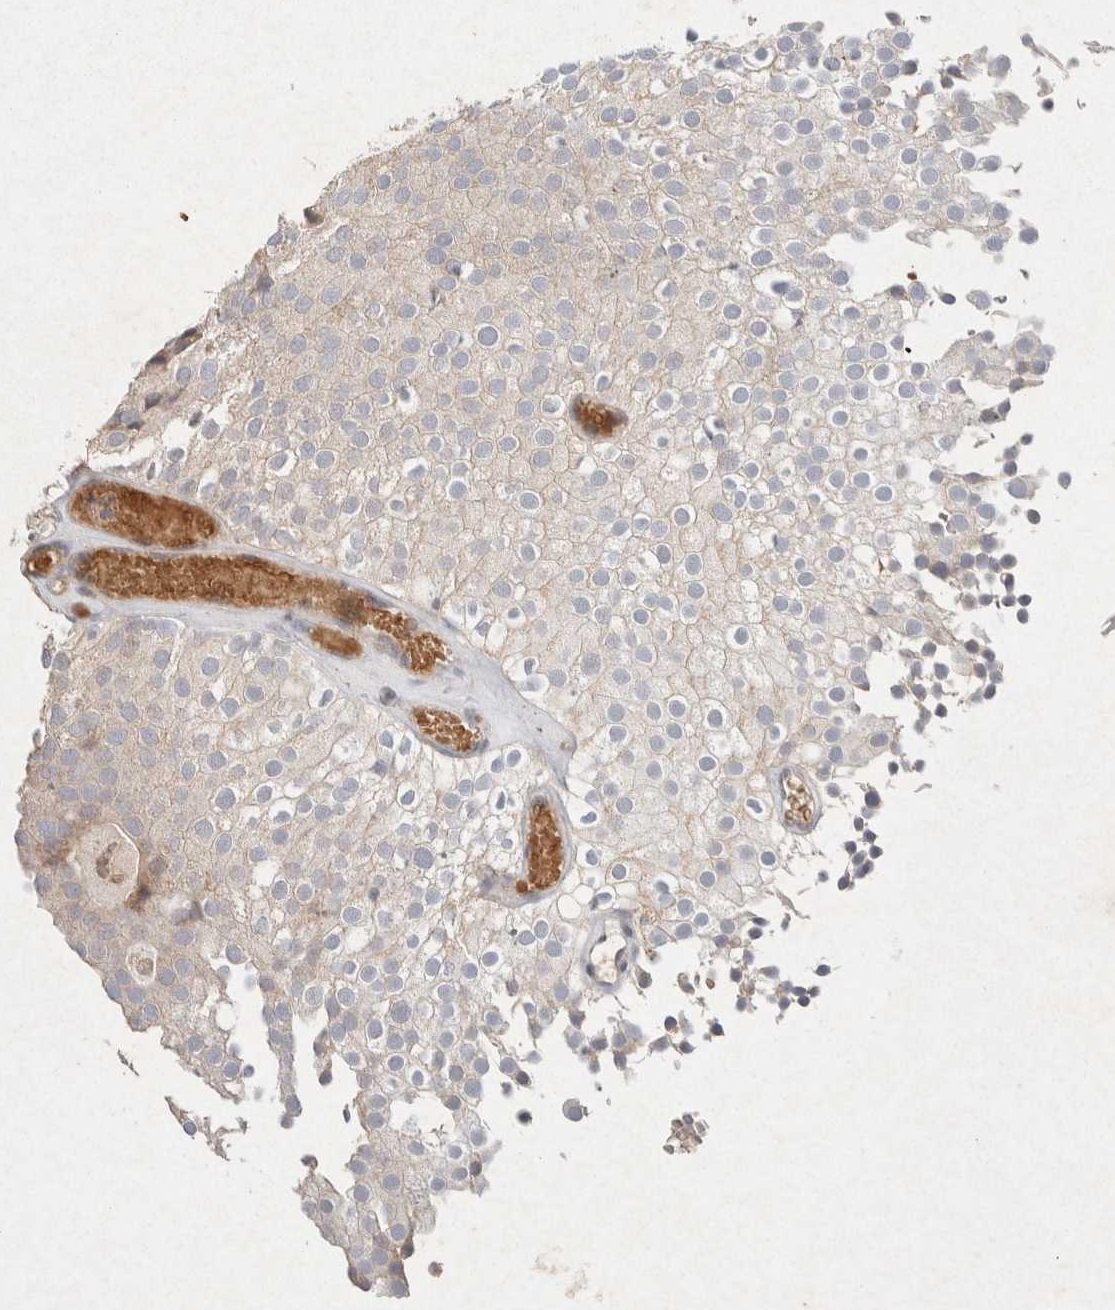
{"staining": {"intensity": "negative", "quantity": "none", "location": "none"}, "tissue": "urothelial cancer", "cell_type": "Tumor cells", "image_type": "cancer", "snomed": [{"axis": "morphology", "description": "Urothelial carcinoma, Low grade"}, {"axis": "topography", "description": "Urinary bladder"}], "caption": "This is an IHC photomicrograph of human urothelial cancer. There is no staining in tumor cells.", "gene": "GNAI1", "patient": {"sex": "male", "age": 78}}